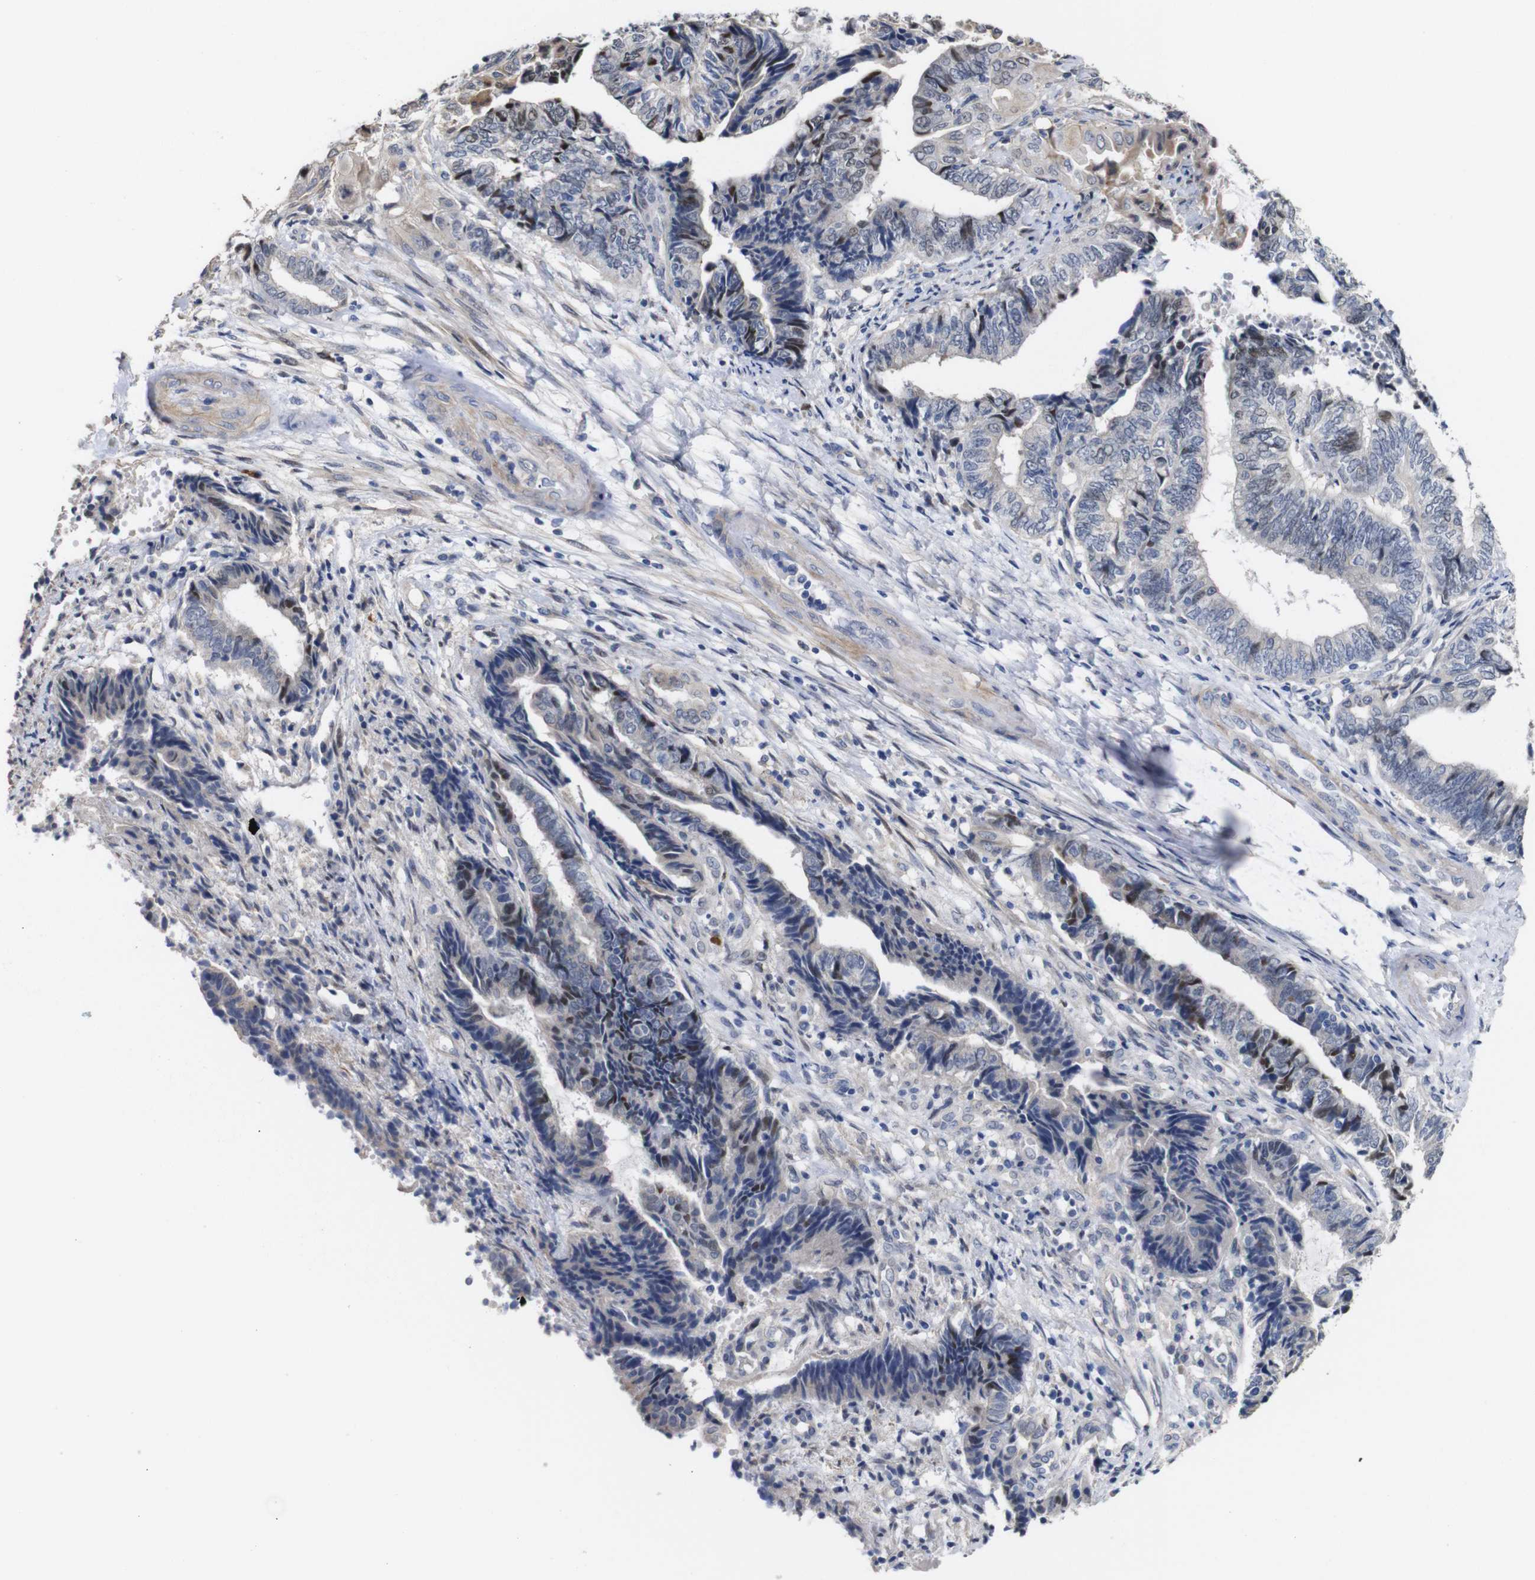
{"staining": {"intensity": "weak", "quantity": "<25%", "location": "cytoplasmic/membranous"}, "tissue": "endometrial cancer", "cell_type": "Tumor cells", "image_type": "cancer", "snomed": [{"axis": "morphology", "description": "Adenocarcinoma, NOS"}, {"axis": "topography", "description": "Uterus"}, {"axis": "topography", "description": "Endometrium"}], "caption": "The micrograph exhibits no significant positivity in tumor cells of adenocarcinoma (endometrial).", "gene": "TCEAL9", "patient": {"sex": "female", "age": 70}}